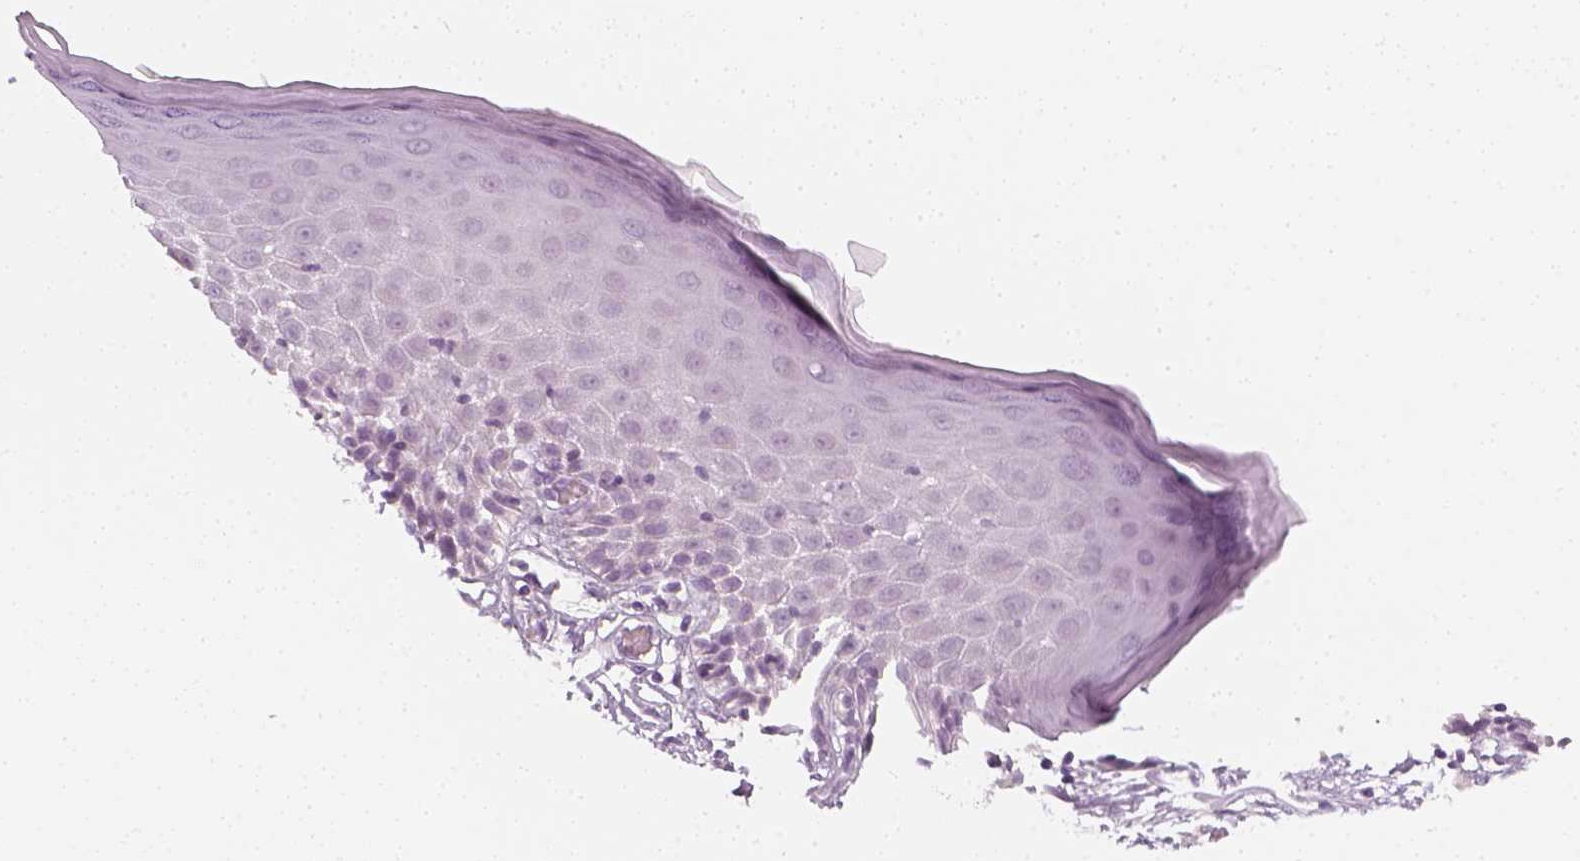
{"staining": {"intensity": "weak", "quantity": "<25%", "location": "cytoplasmic/membranous"}, "tissue": "skin", "cell_type": "Epidermal cells", "image_type": "normal", "snomed": [{"axis": "morphology", "description": "Normal tissue, NOS"}, {"axis": "topography", "description": "Vulva"}], "caption": "High power microscopy photomicrograph of an IHC image of benign skin, revealing no significant positivity in epidermal cells. (DAB (3,3'-diaminobenzidine) IHC, high magnification).", "gene": "PRAME", "patient": {"sex": "female", "age": 68}}